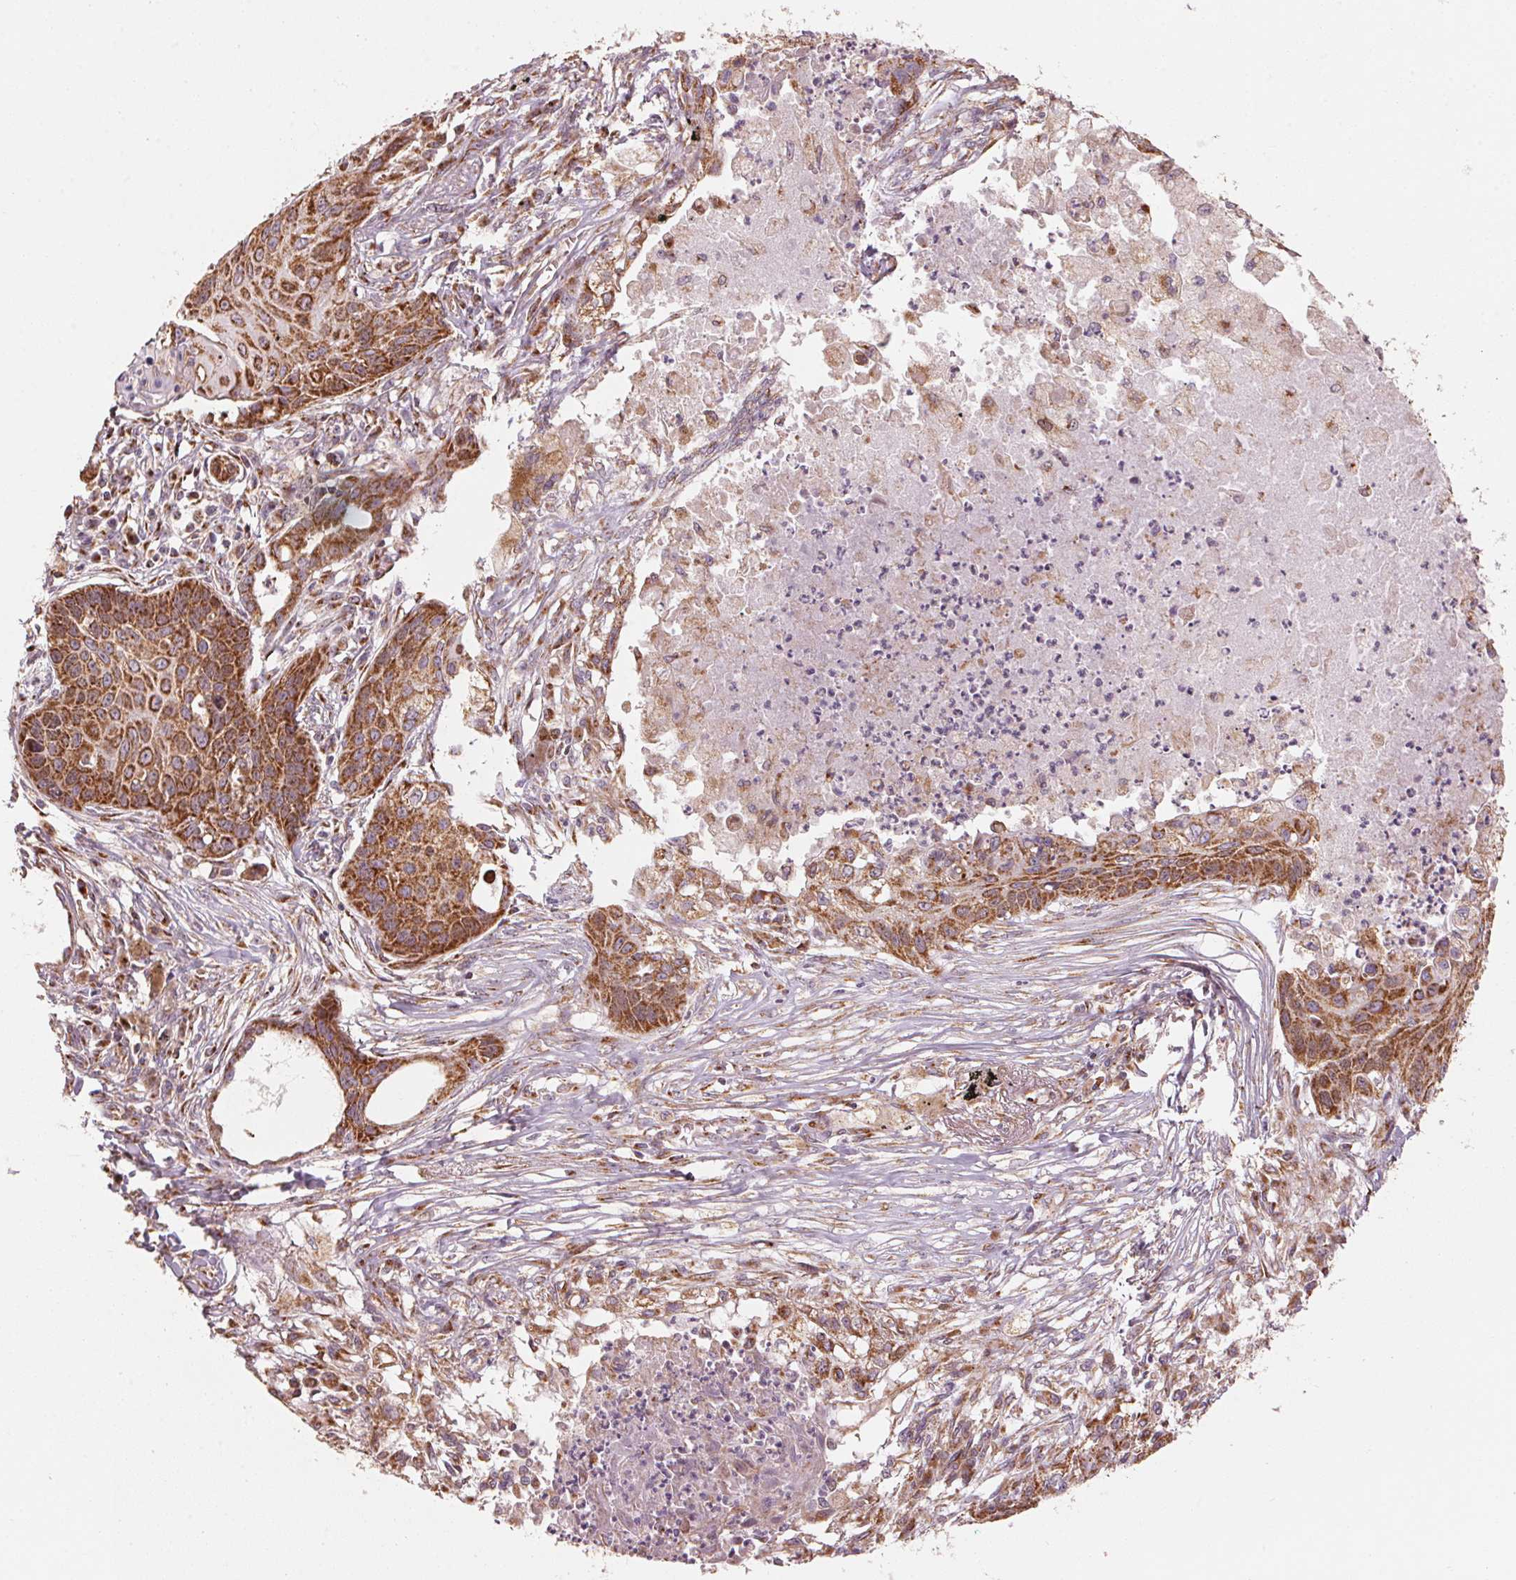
{"staining": {"intensity": "strong", "quantity": ">75%", "location": "cytoplasmic/membranous"}, "tissue": "lung cancer", "cell_type": "Tumor cells", "image_type": "cancer", "snomed": [{"axis": "morphology", "description": "Squamous cell carcinoma, NOS"}, {"axis": "topography", "description": "Lung"}], "caption": "A brown stain shows strong cytoplasmic/membranous staining of a protein in human lung cancer (squamous cell carcinoma) tumor cells. The staining was performed using DAB to visualize the protein expression in brown, while the nuclei were stained in blue with hematoxylin (Magnification: 20x).", "gene": "TOMM70", "patient": {"sex": "male", "age": 71}}